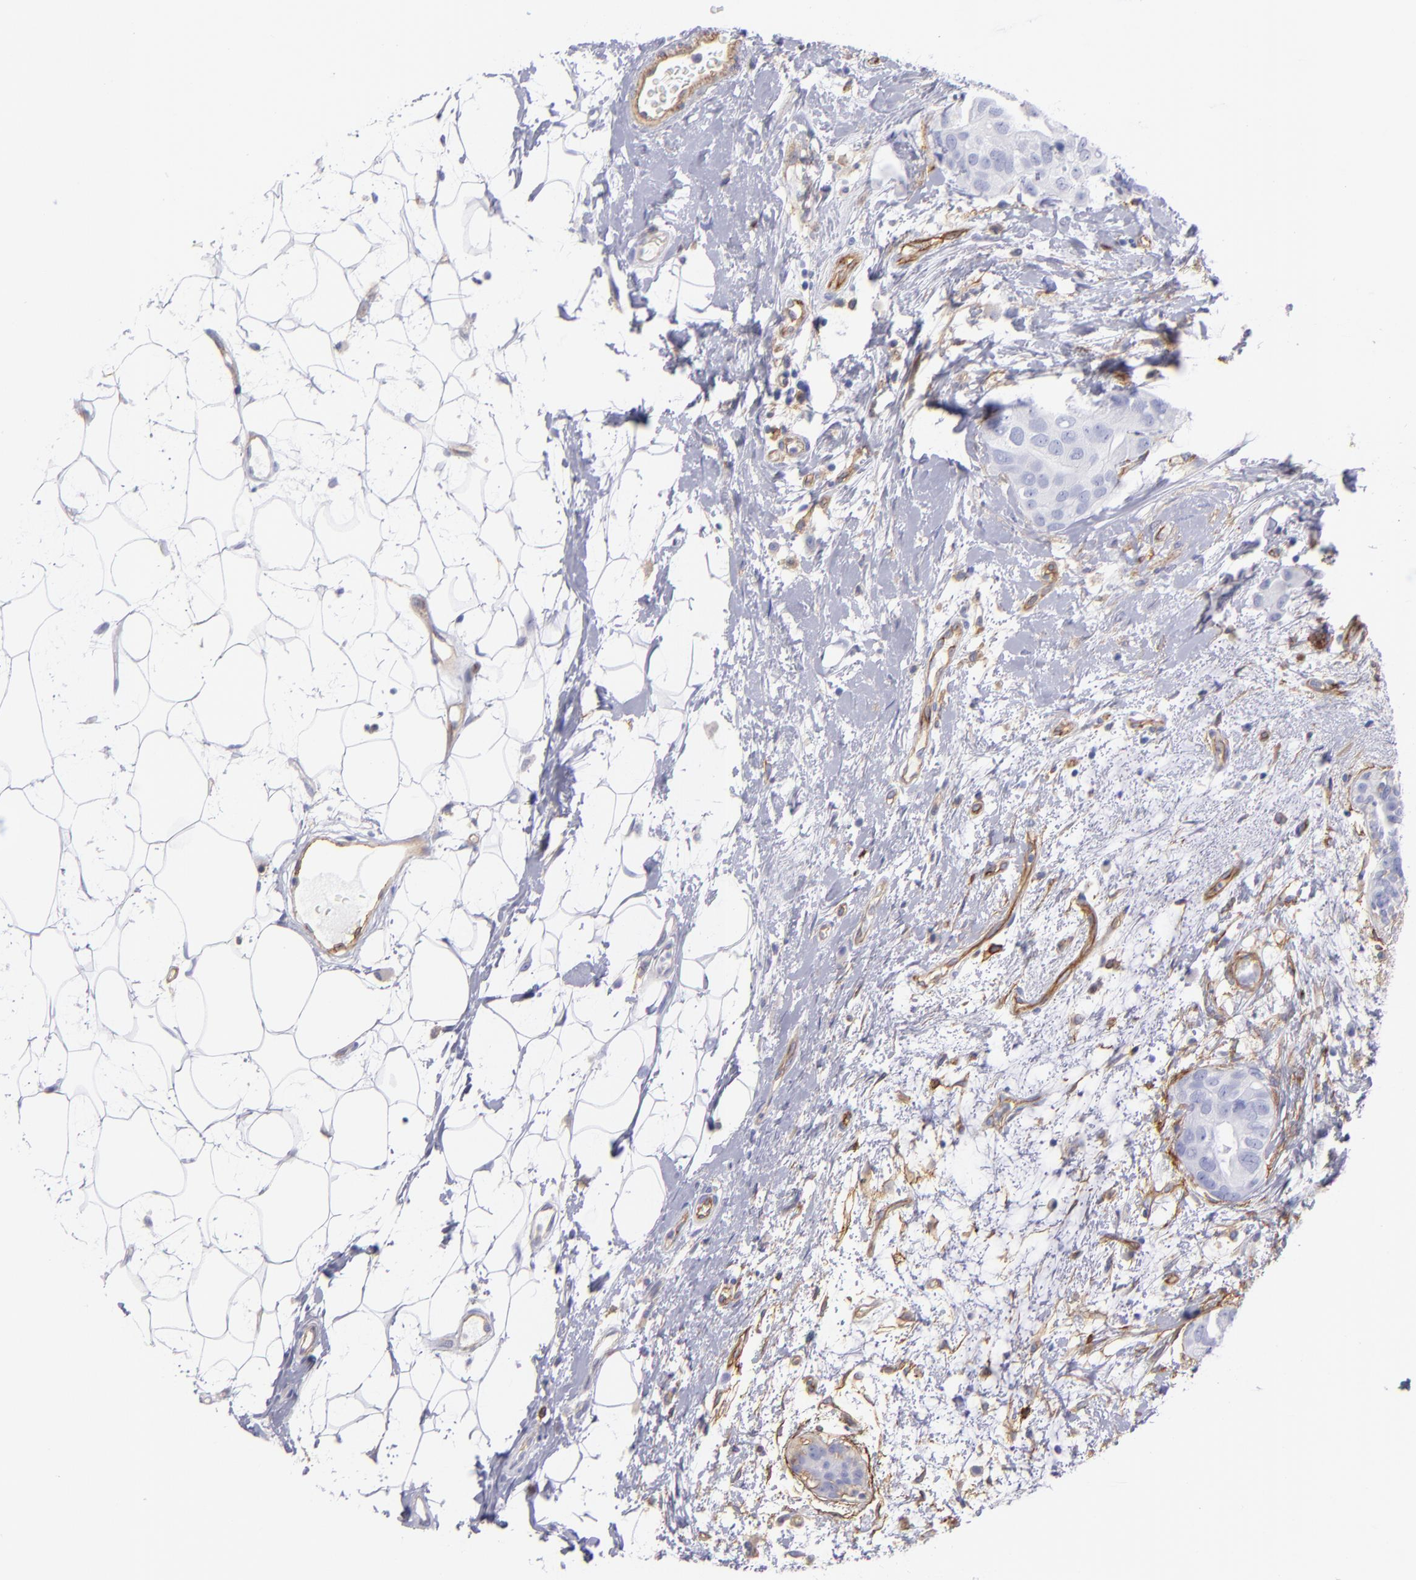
{"staining": {"intensity": "negative", "quantity": "none", "location": "none"}, "tissue": "breast cancer", "cell_type": "Tumor cells", "image_type": "cancer", "snomed": [{"axis": "morphology", "description": "Duct carcinoma"}, {"axis": "topography", "description": "Breast"}], "caption": "Immunohistochemistry of human breast cancer demonstrates no positivity in tumor cells.", "gene": "ENTPD1", "patient": {"sex": "female", "age": 40}}